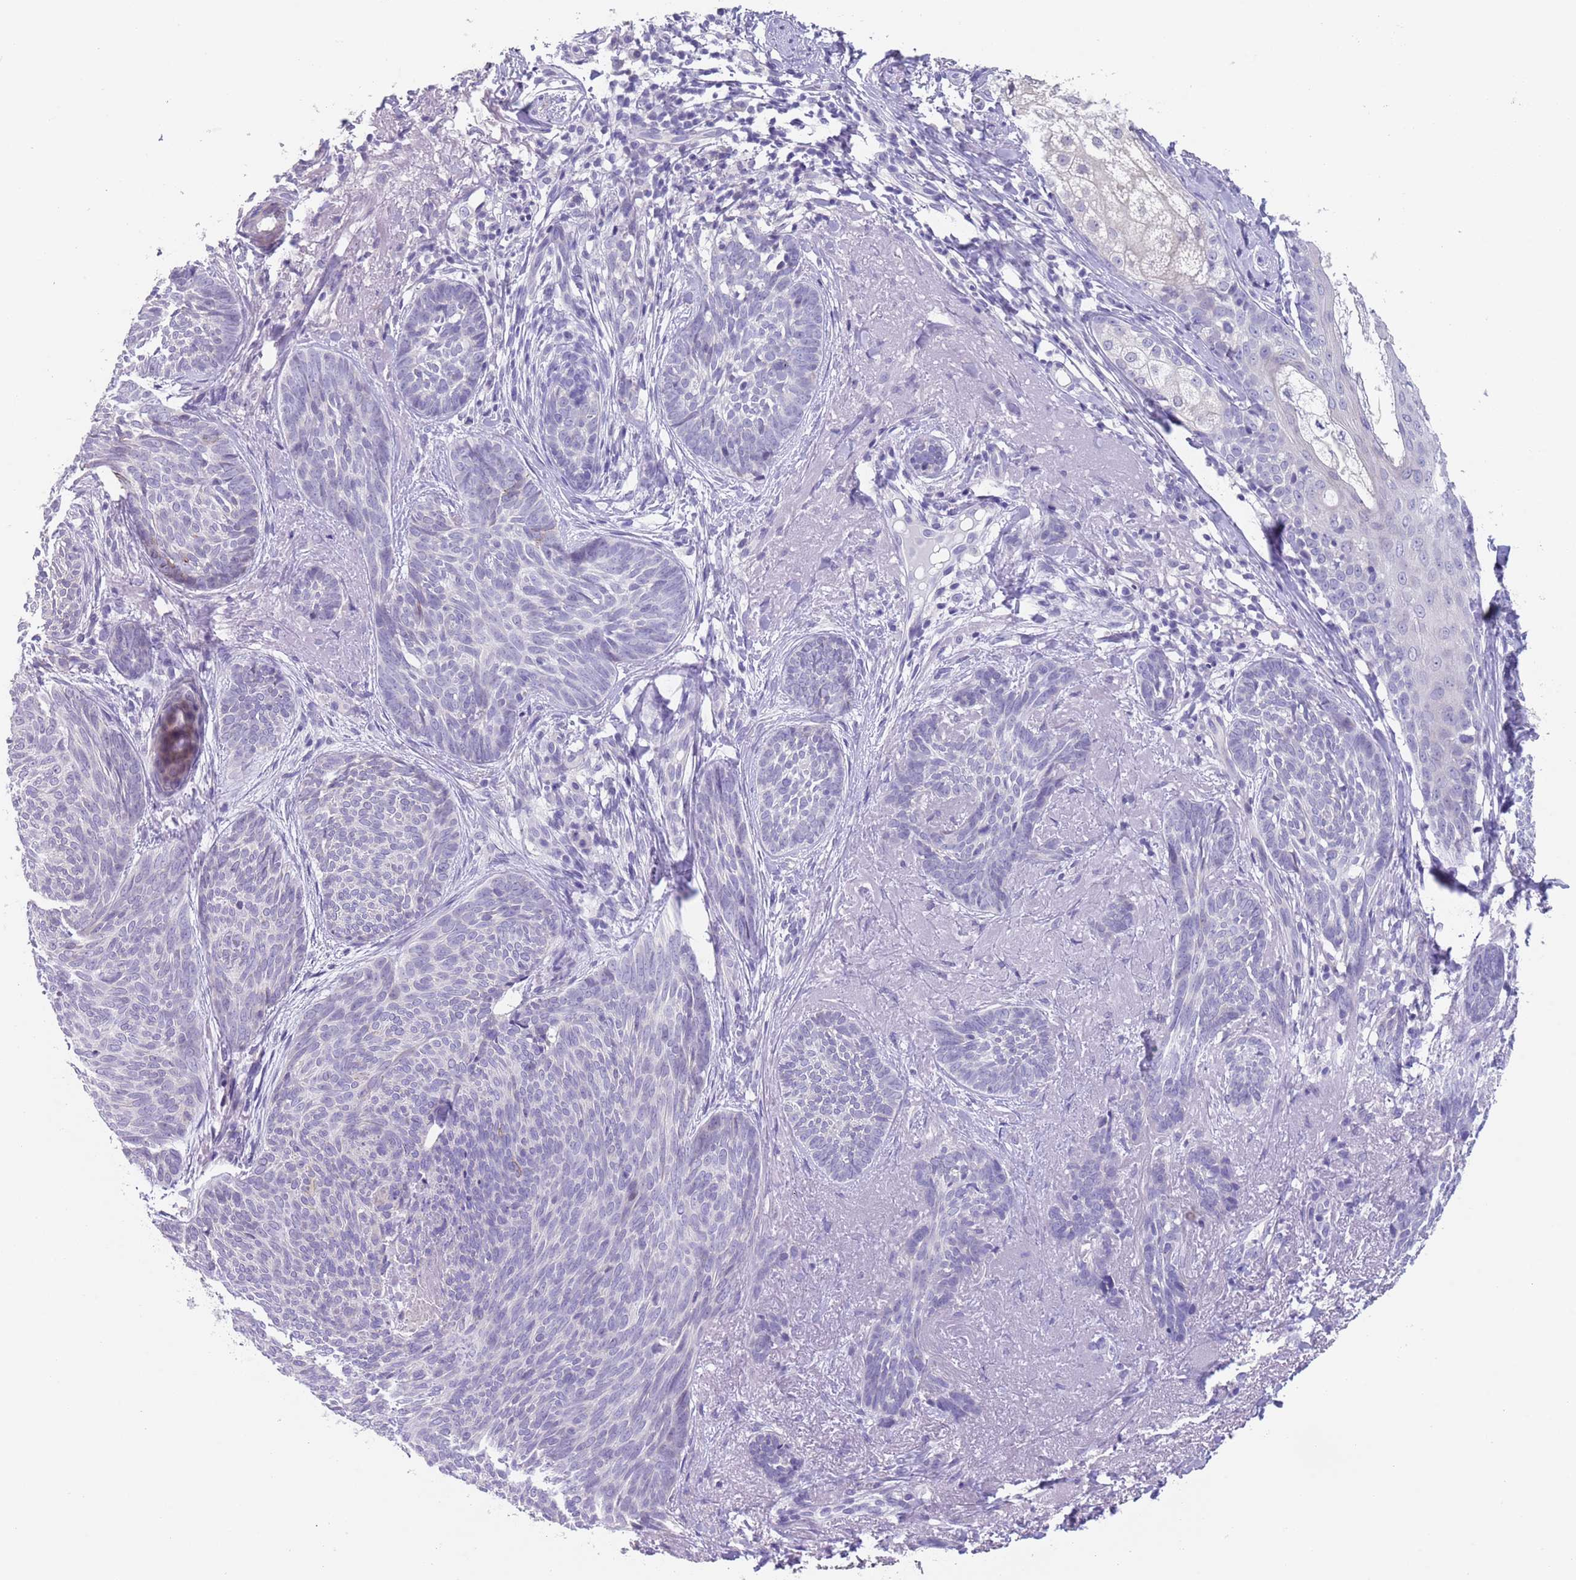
{"staining": {"intensity": "negative", "quantity": "none", "location": "none"}, "tissue": "skin cancer", "cell_type": "Tumor cells", "image_type": "cancer", "snomed": [{"axis": "morphology", "description": "Basal cell carcinoma"}, {"axis": "topography", "description": "Skin"}], "caption": "The photomicrograph reveals no significant expression in tumor cells of skin cancer. (DAB immunohistochemistry, high magnification).", "gene": "SPIRE2", "patient": {"sex": "female", "age": 86}}